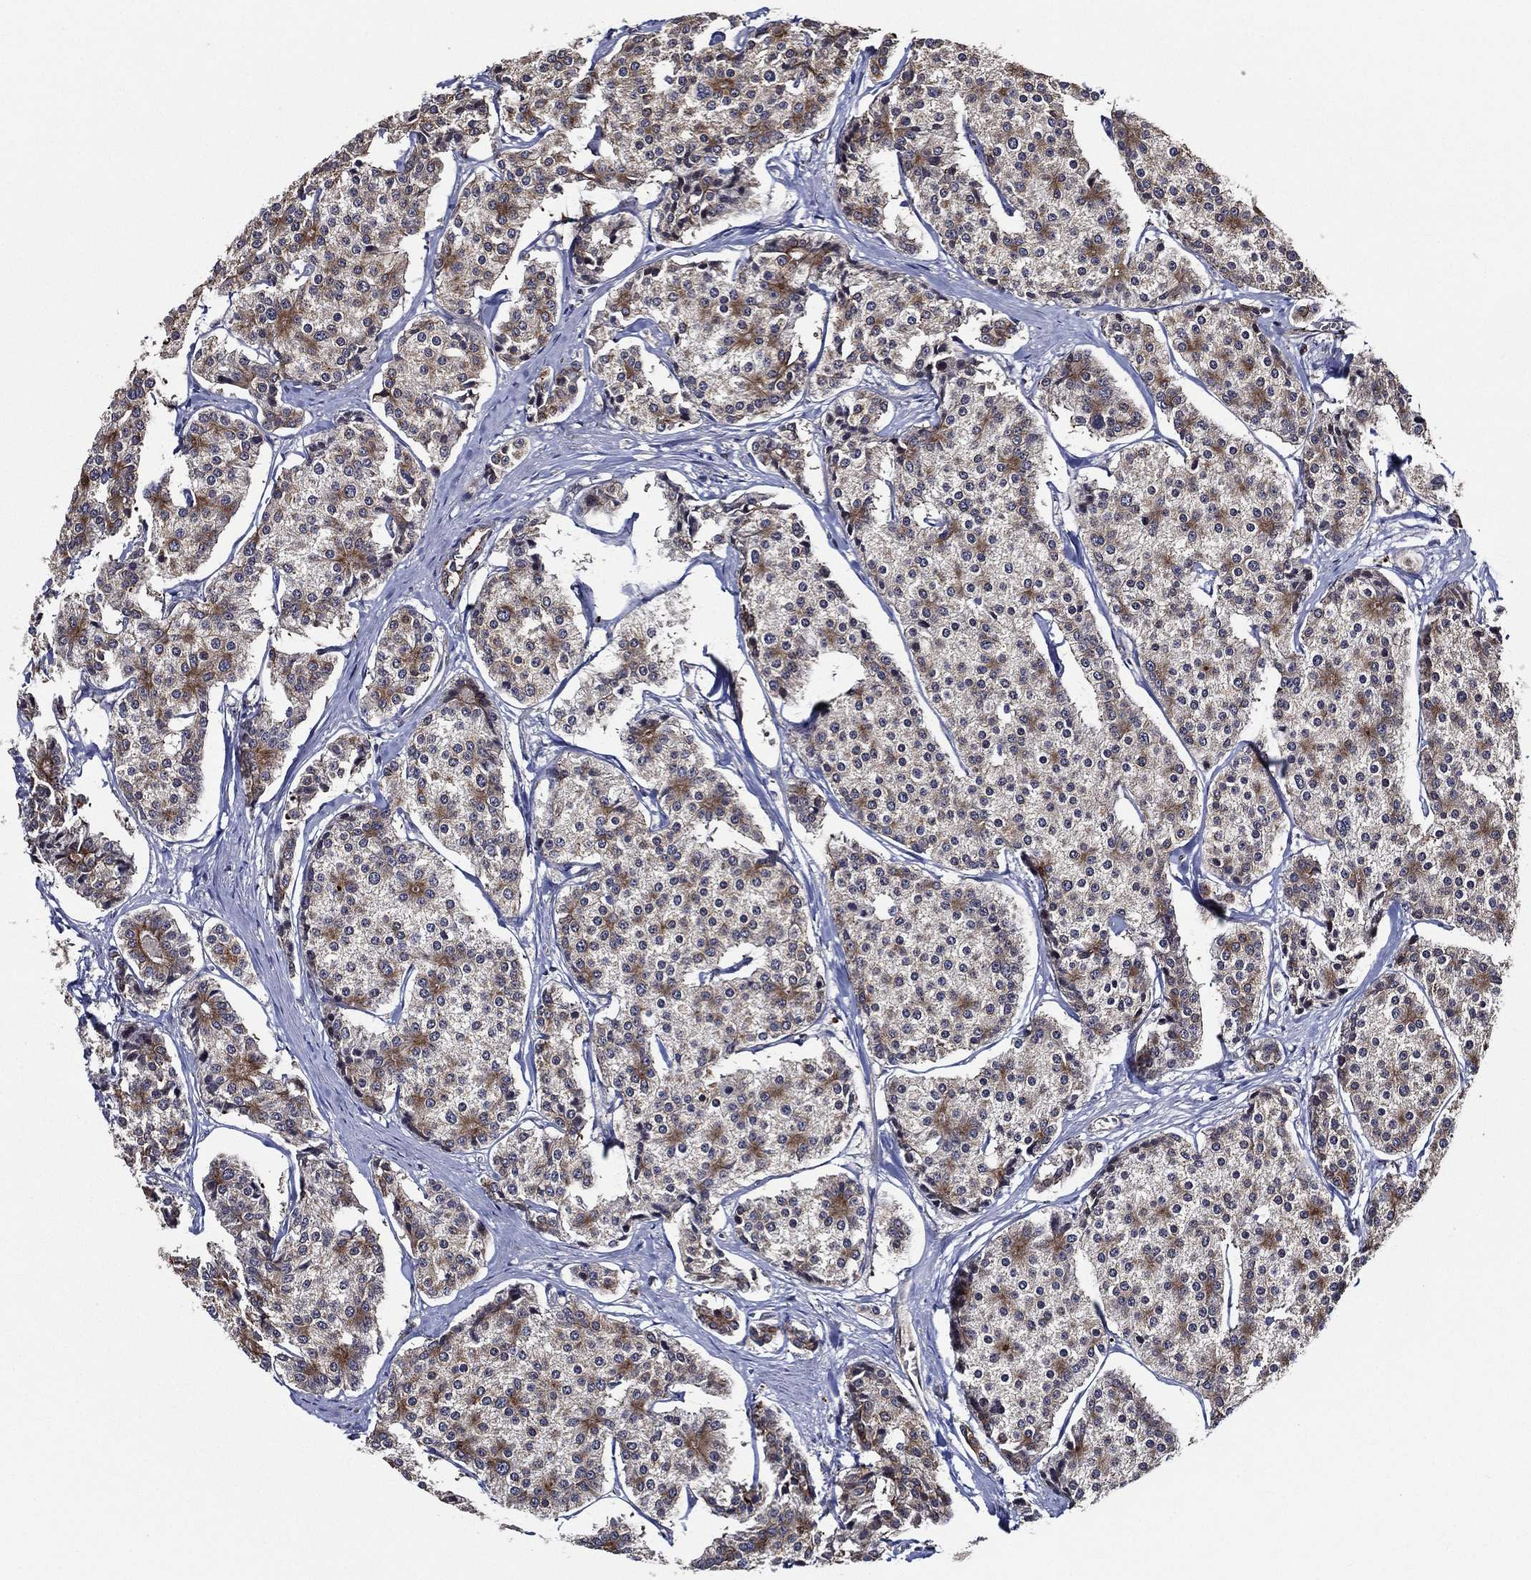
{"staining": {"intensity": "weak", "quantity": "<25%", "location": "cytoplasmic/membranous"}, "tissue": "carcinoid", "cell_type": "Tumor cells", "image_type": "cancer", "snomed": [{"axis": "morphology", "description": "Carcinoid, malignant, NOS"}, {"axis": "topography", "description": "Small intestine"}], "caption": "Tumor cells are negative for brown protein staining in carcinoid.", "gene": "KIF20B", "patient": {"sex": "female", "age": 65}}